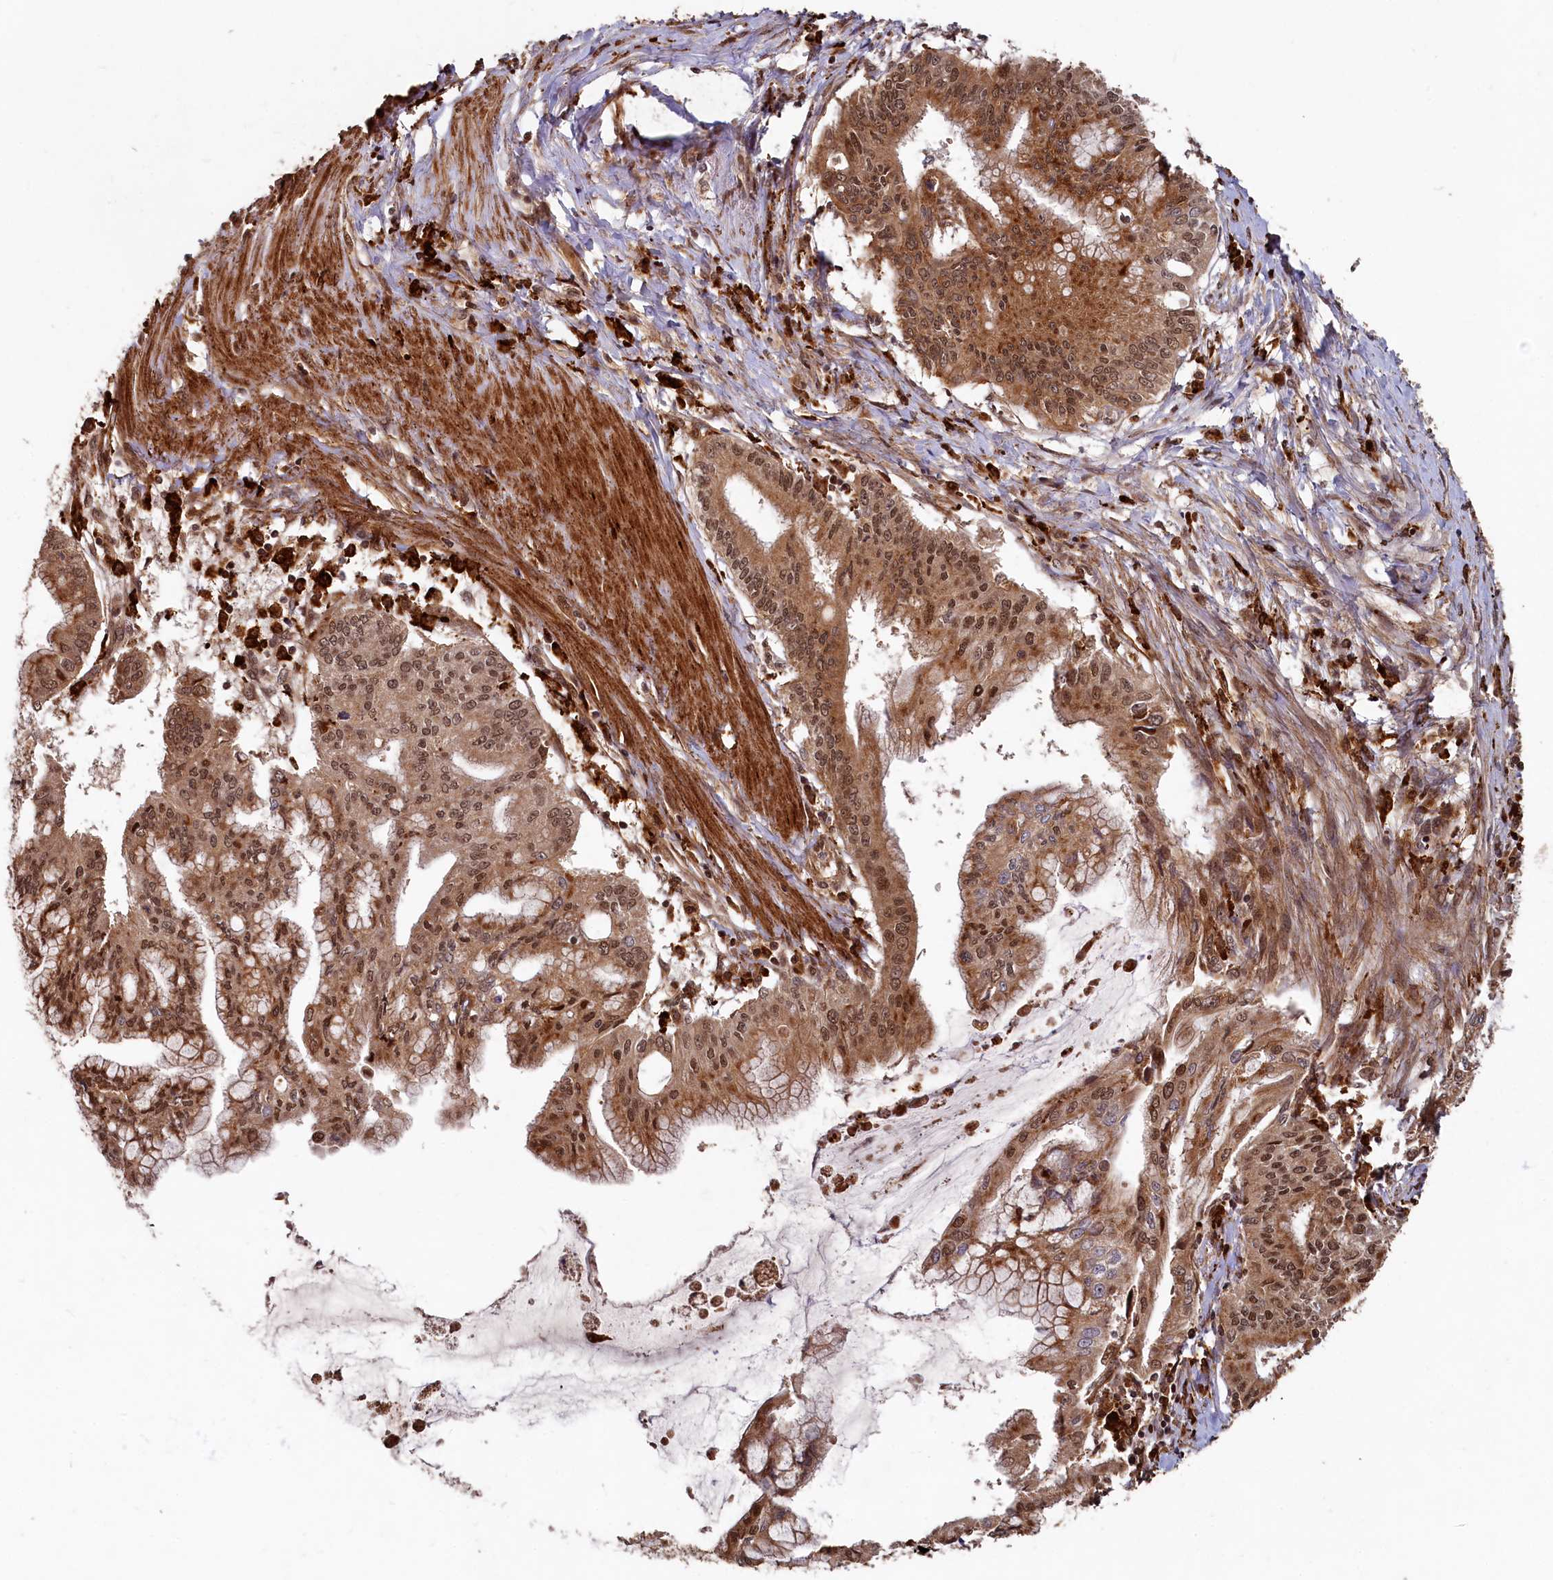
{"staining": {"intensity": "strong", "quantity": ">75%", "location": "cytoplasmic/membranous,nuclear"}, "tissue": "pancreatic cancer", "cell_type": "Tumor cells", "image_type": "cancer", "snomed": [{"axis": "morphology", "description": "Adenocarcinoma, NOS"}, {"axis": "topography", "description": "Pancreas"}], "caption": "Tumor cells display strong cytoplasmic/membranous and nuclear staining in approximately >75% of cells in pancreatic adenocarcinoma. The staining was performed using DAB, with brown indicating positive protein expression. Nuclei are stained blue with hematoxylin.", "gene": "TRIM23", "patient": {"sex": "male", "age": 46}}